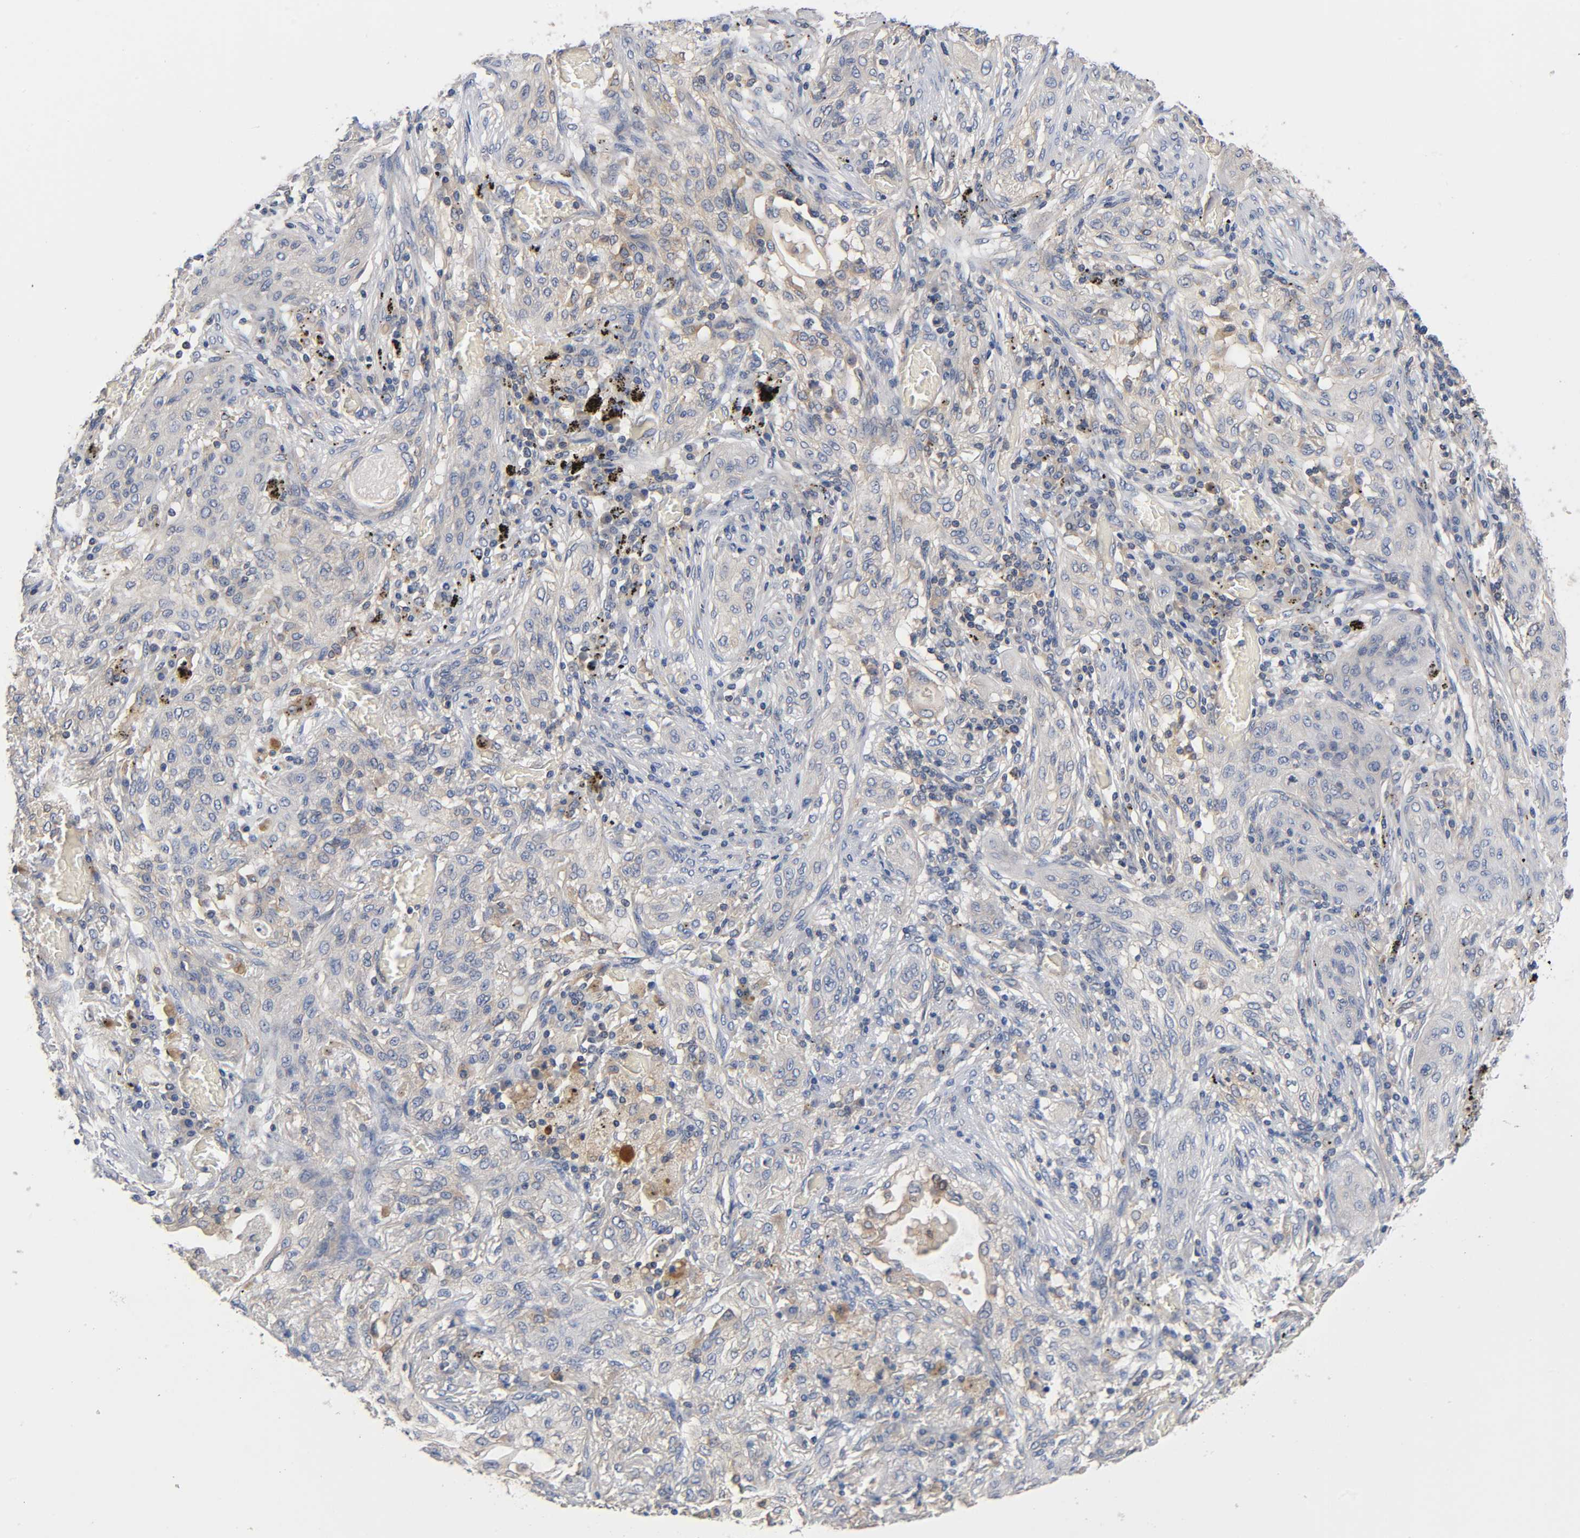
{"staining": {"intensity": "weak", "quantity": ">75%", "location": "cytoplasmic/membranous"}, "tissue": "lung cancer", "cell_type": "Tumor cells", "image_type": "cancer", "snomed": [{"axis": "morphology", "description": "Squamous cell carcinoma, NOS"}, {"axis": "topography", "description": "Lung"}], "caption": "Tumor cells display low levels of weak cytoplasmic/membranous positivity in about >75% of cells in human lung squamous cell carcinoma.", "gene": "PRKAB1", "patient": {"sex": "female", "age": 47}}